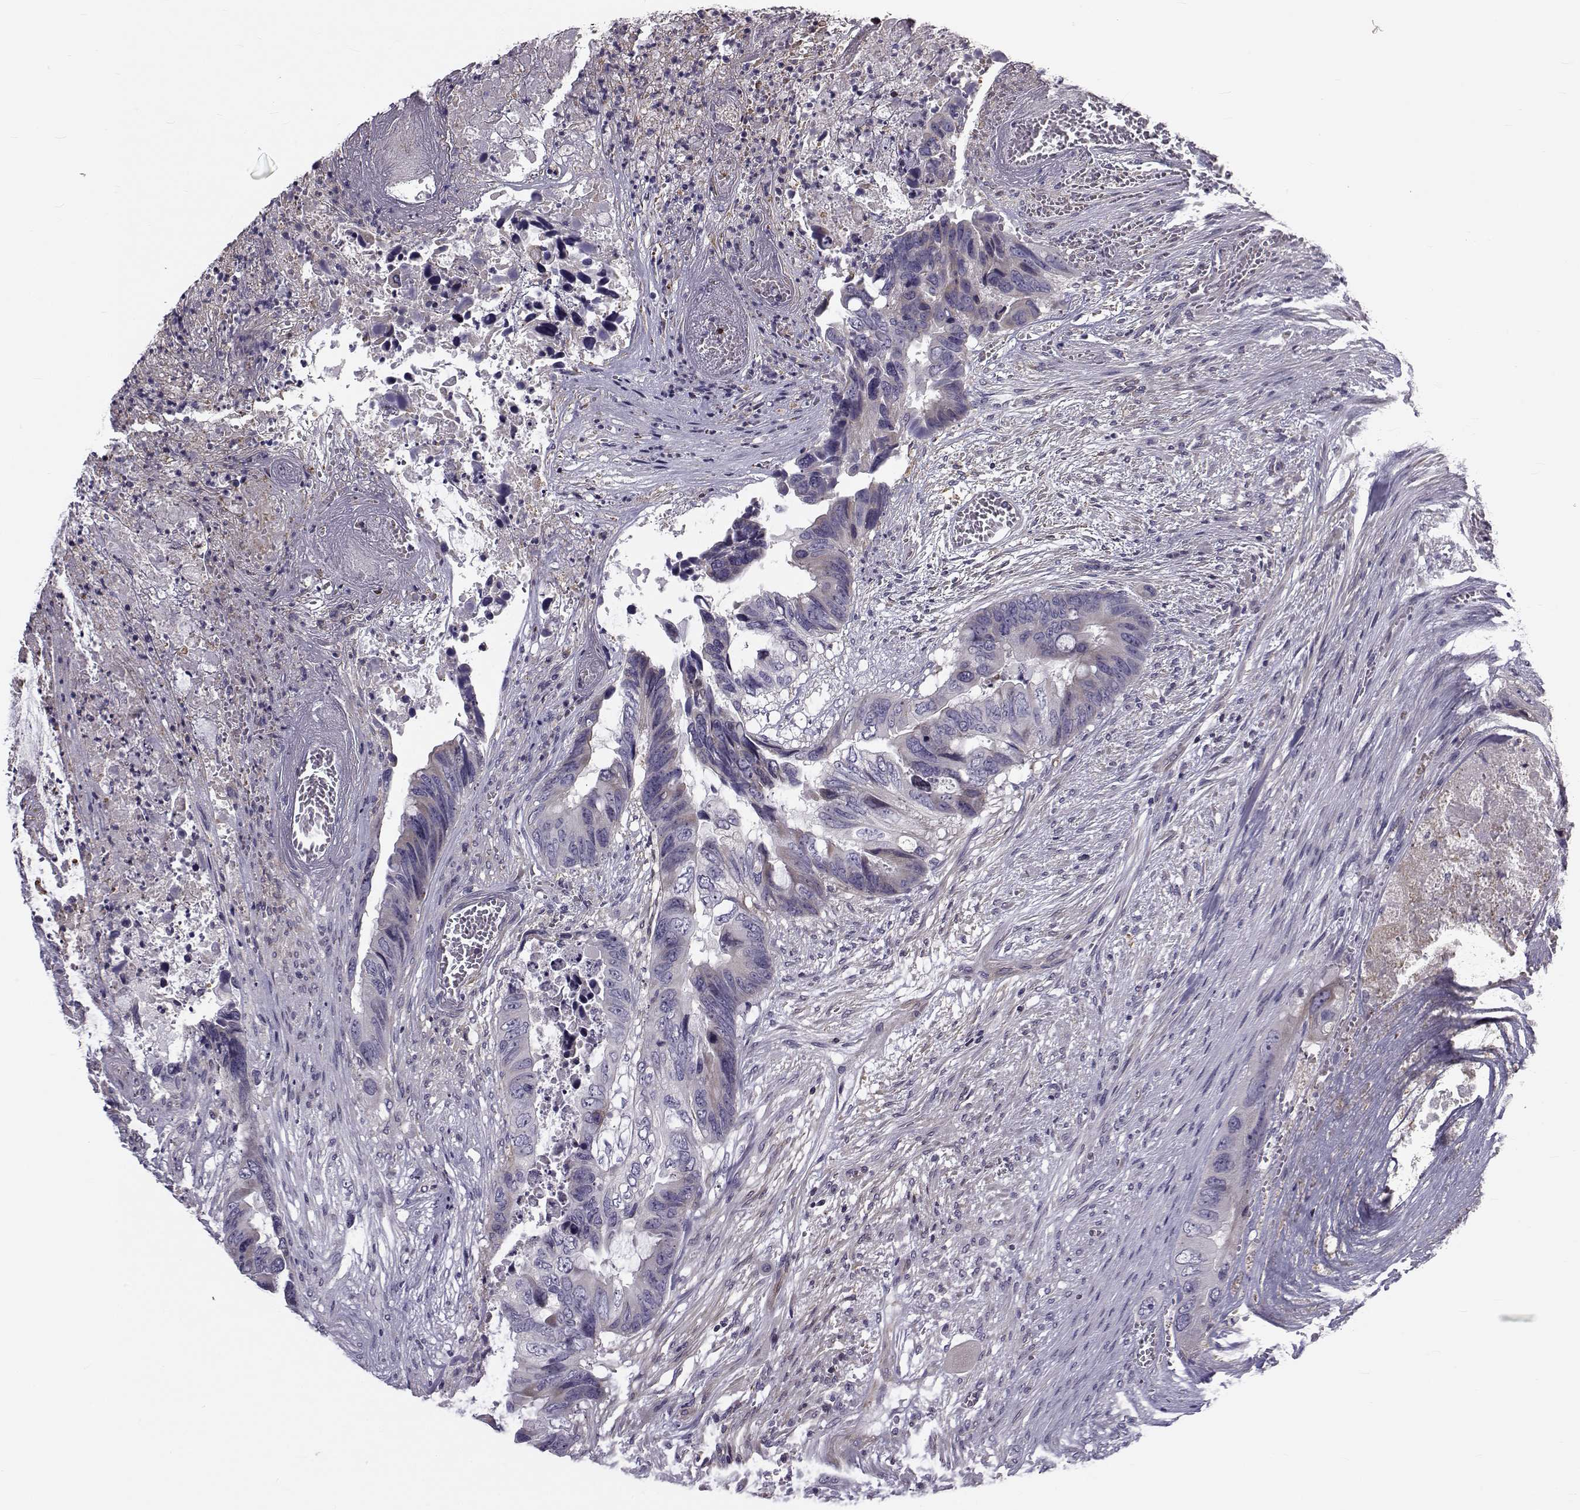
{"staining": {"intensity": "weak", "quantity": "<25%", "location": "cytoplasmic/membranous"}, "tissue": "colorectal cancer", "cell_type": "Tumor cells", "image_type": "cancer", "snomed": [{"axis": "morphology", "description": "Adenocarcinoma, NOS"}, {"axis": "topography", "description": "Rectum"}], "caption": "This is a micrograph of immunohistochemistry (IHC) staining of colorectal cancer (adenocarcinoma), which shows no positivity in tumor cells.", "gene": "LRRC27", "patient": {"sex": "male", "age": 63}}